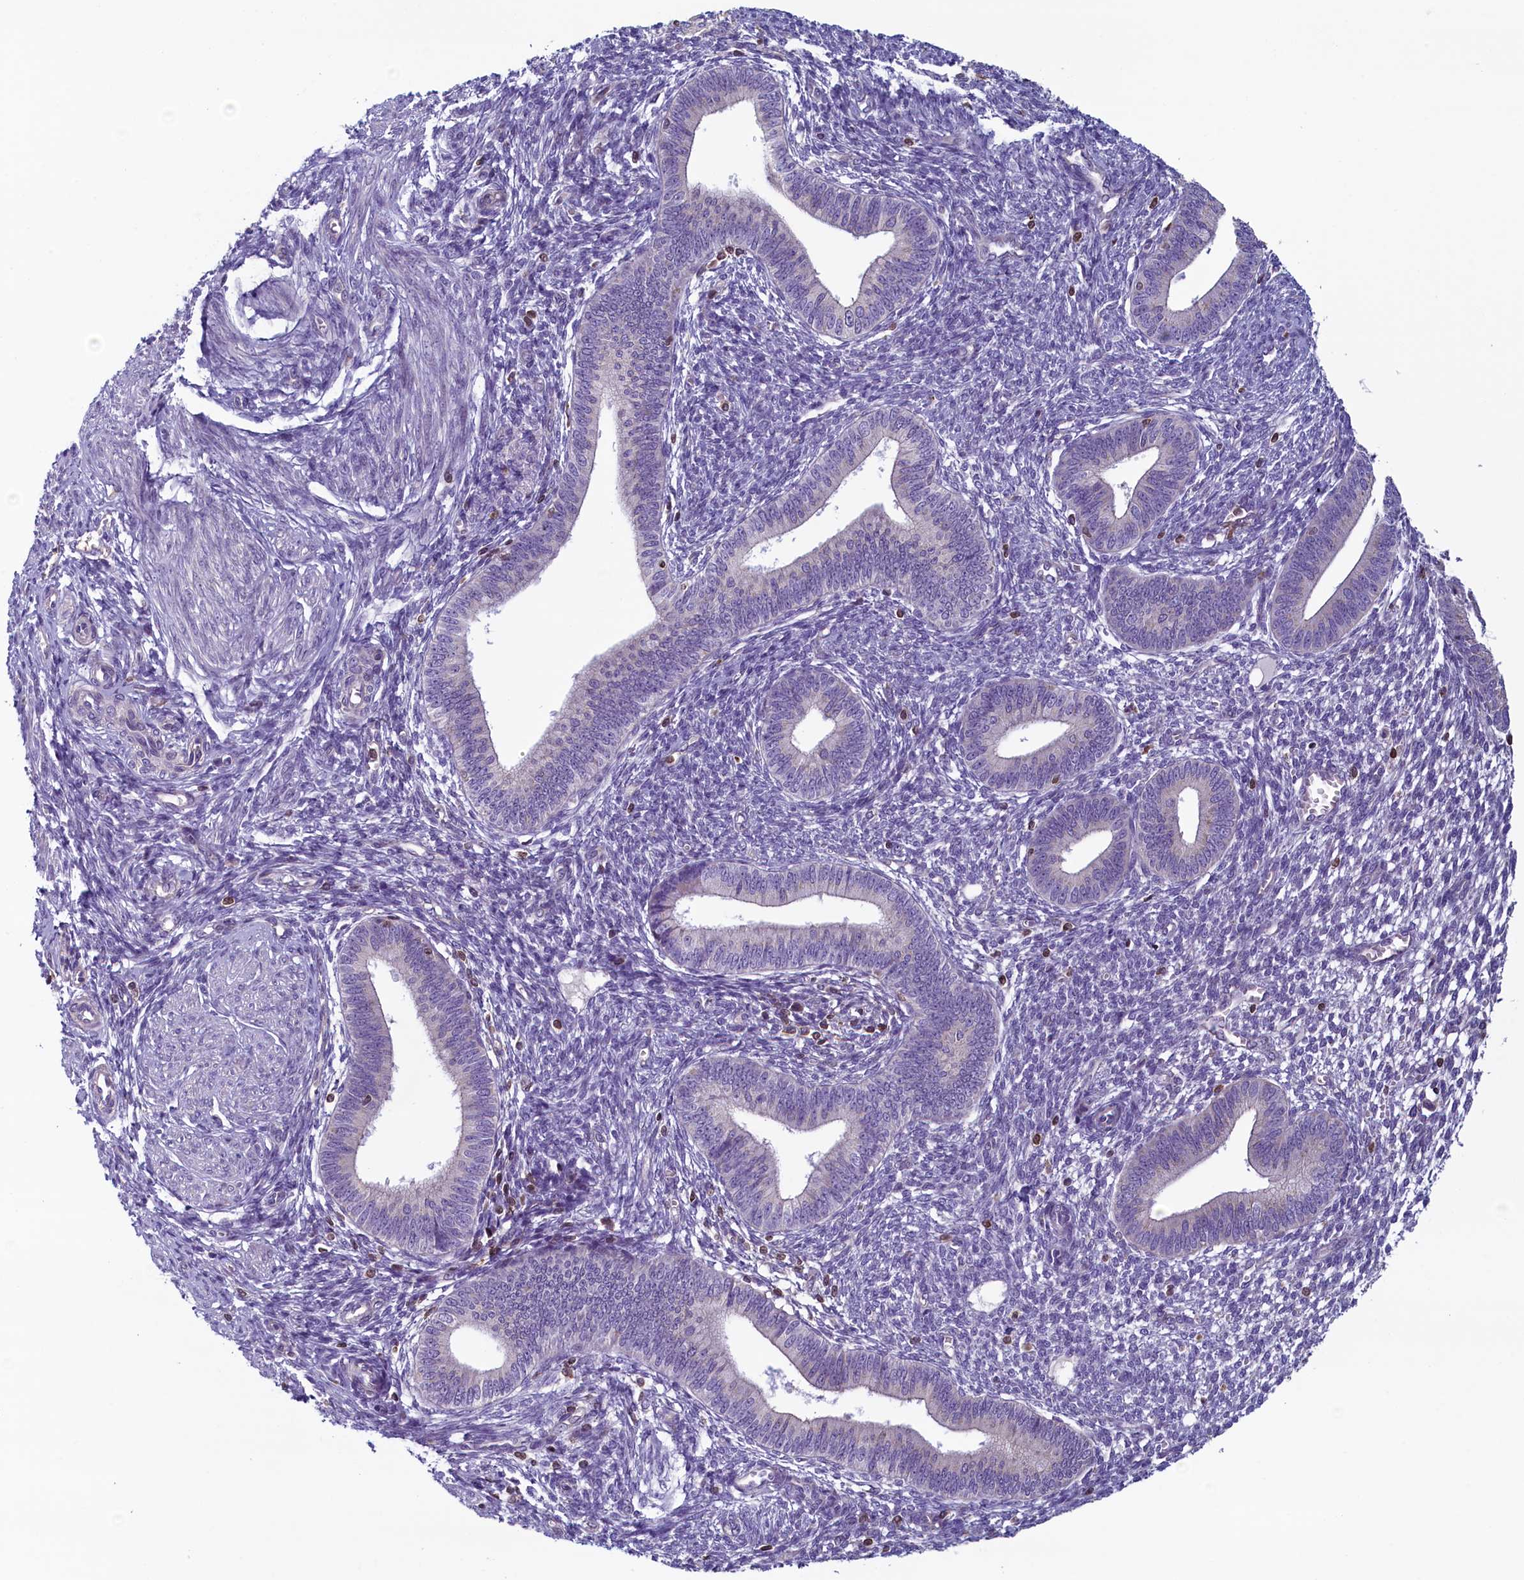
{"staining": {"intensity": "negative", "quantity": "none", "location": "none"}, "tissue": "endometrium", "cell_type": "Cells in endometrial stroma", "image_type": "normal", "snomed": [{"axis": "morphology", "description": "Normal tissue, NOS"}, {"axis": "topography", "description": "Endometrium"}], "caption": "This is an immunohistochemistry micrograph of benign endometrium. There is no staining in cells in endometrial stroma.", "gene": "TRAF3IP3", "patient": {"sex": "female", "age": 46}}